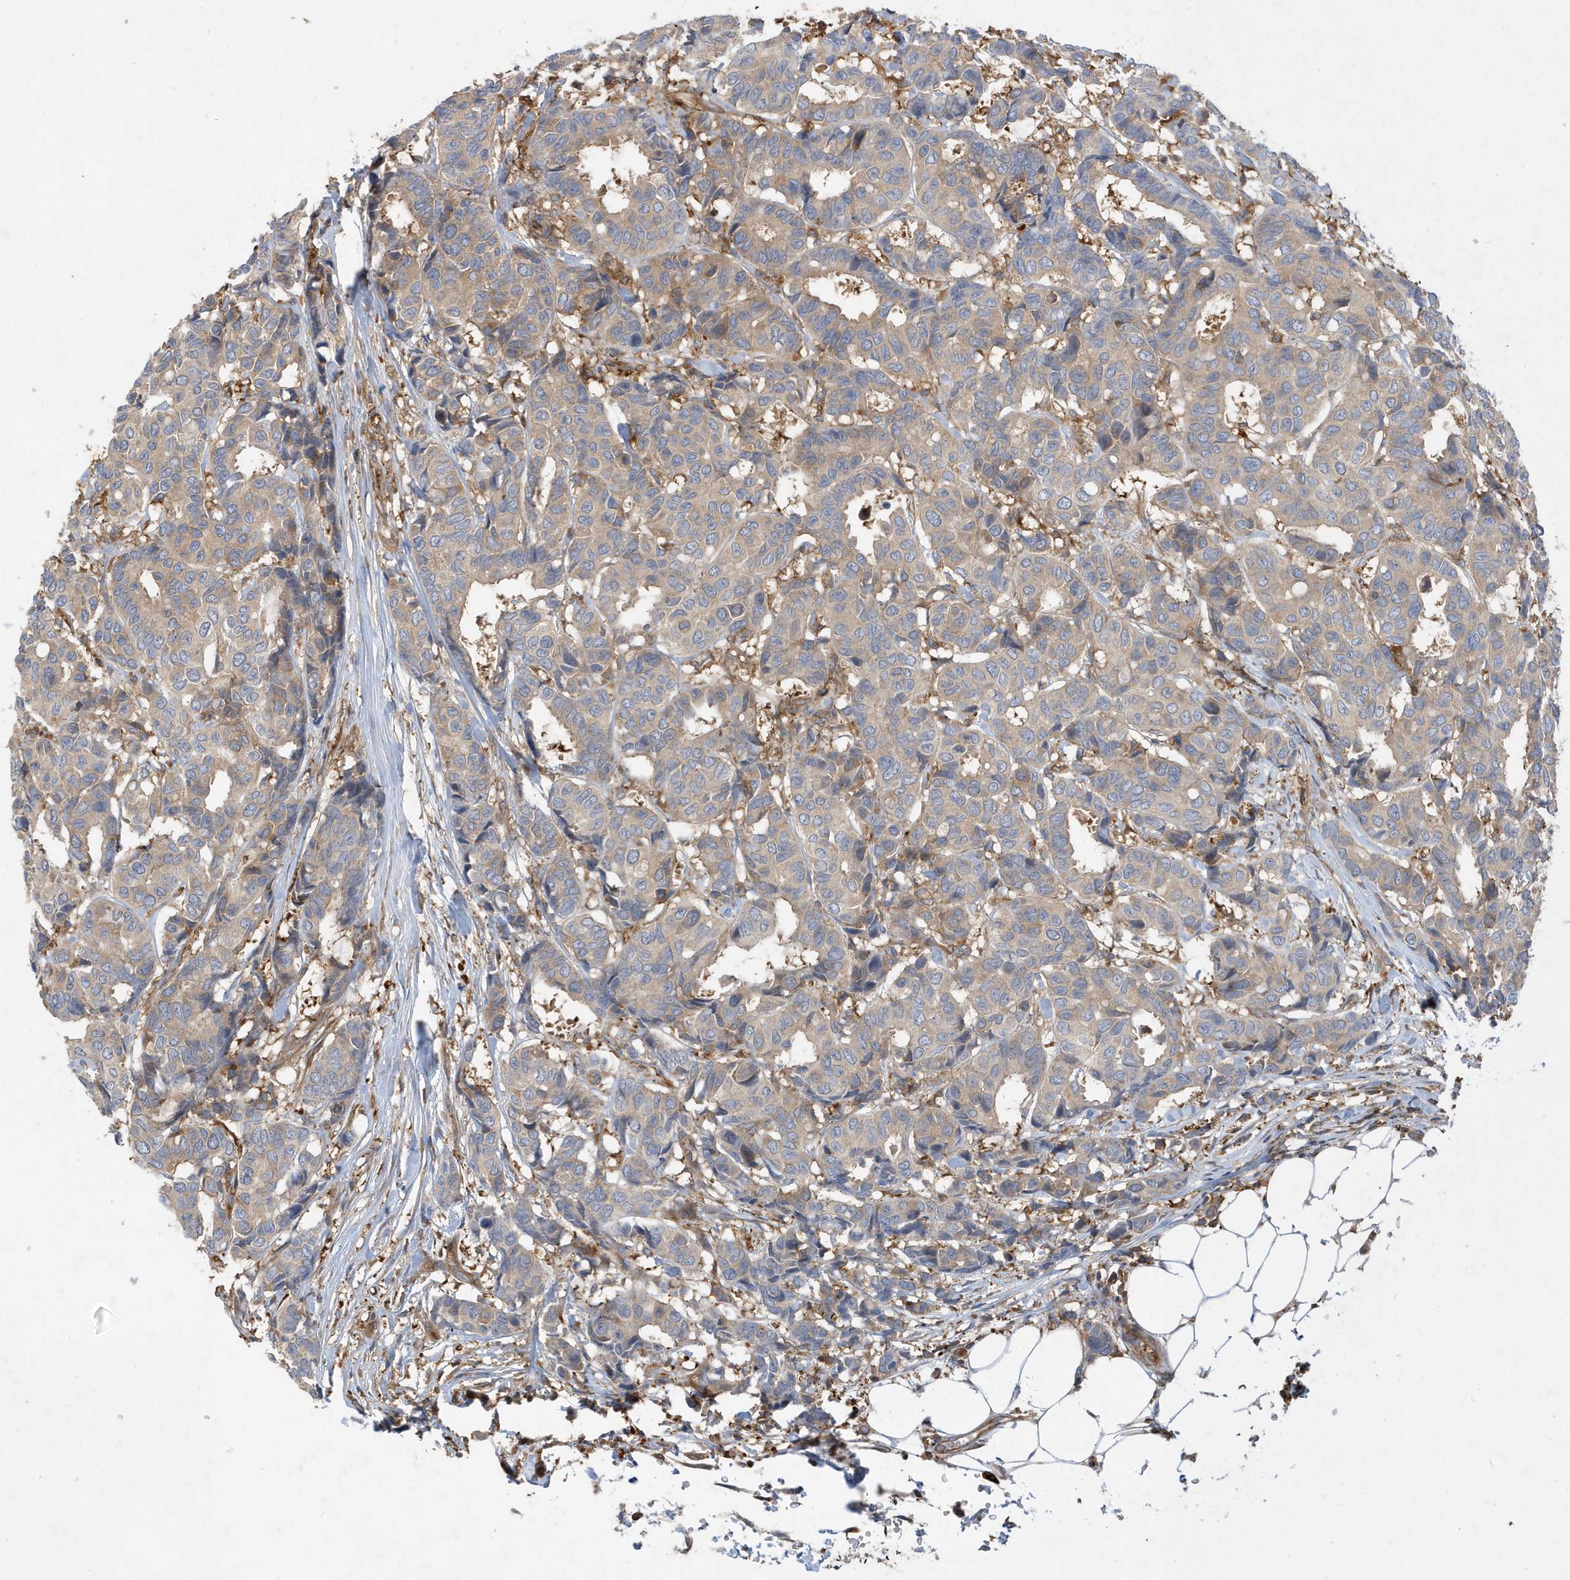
{"staining": {"intensity": "weak", "quantity": "25%-75%", "location": "cytoplasmic/membranous"}, "tissue": "breast cancer", "cell_type": "Tumor cells", "image_type": "cancer", "snomed": [{"axis": "morphology", "description": "Duct carcinoma"}, {"axis": "topography", "description": "Breast"}], "caption": "Immunohistochemical staining of breast invasive ductal carcinoma reveals weak cytoplasmic/membranous protein staining in approximately 25%-75% of tumor cells.", "gene": "LAPTM4A", "patient": {"sex": "female", "age": 87}}